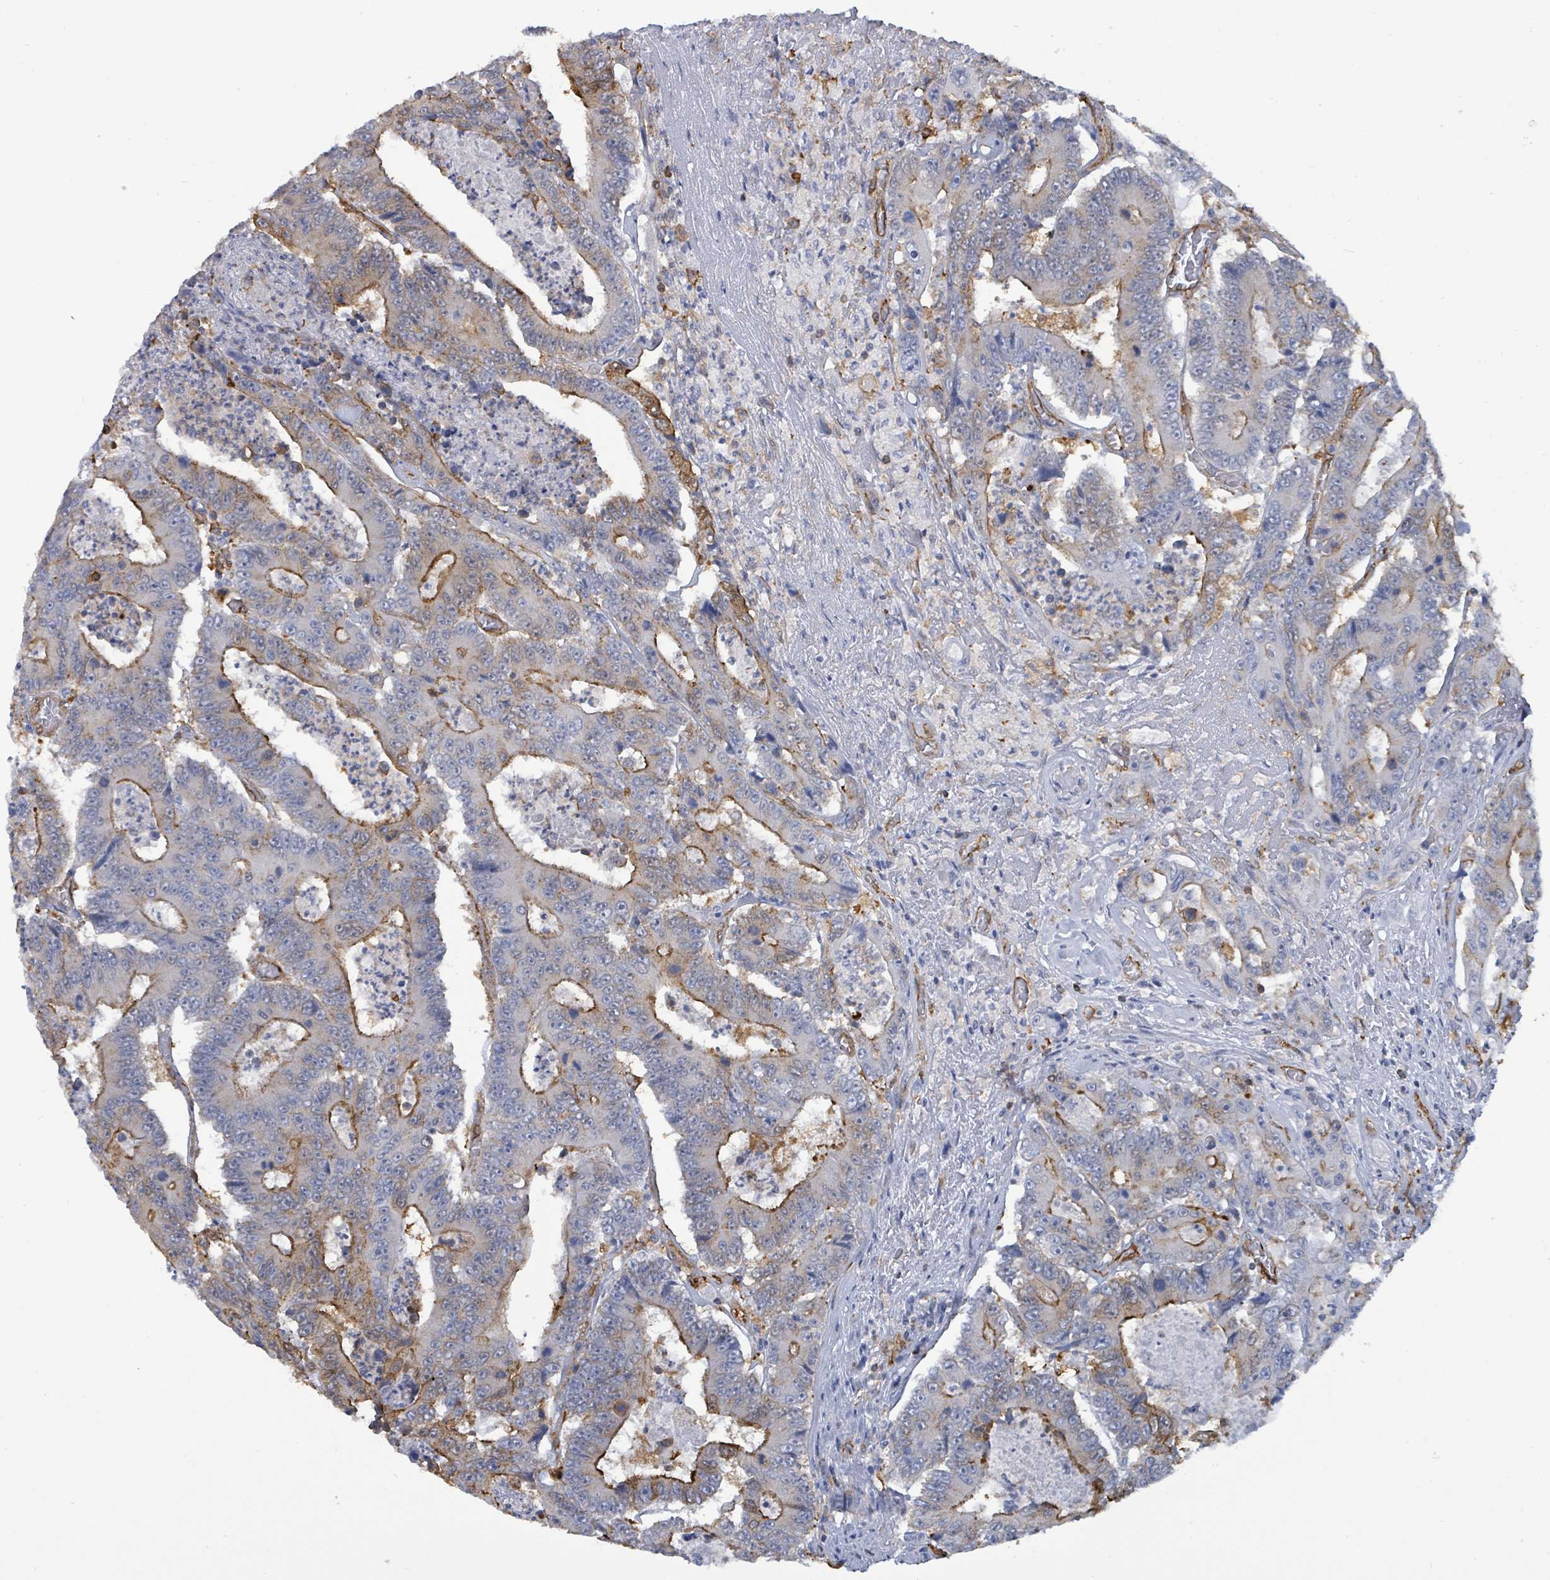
{"staining": {"intensity": "moderate", "quantity": "25%-75%", "location": "cytoplasmic/membranous"}, "tissue": "colorectal cancer", "cell_type": "Tumor cells", "image_type": "cancer", "snomed": [{"axis": "morphology", "description": "Adenocarcinoma, NOS"}, {"axis": "topography", "description": "Colon"}], "caption": "Moderate cytoplasmic/membranous protein positivity is seen in about 25%-75% of tumor cells in colorectal cancer.", "gene": "PRKRIP1", "patient": {"sex": "male", "age": 83}}